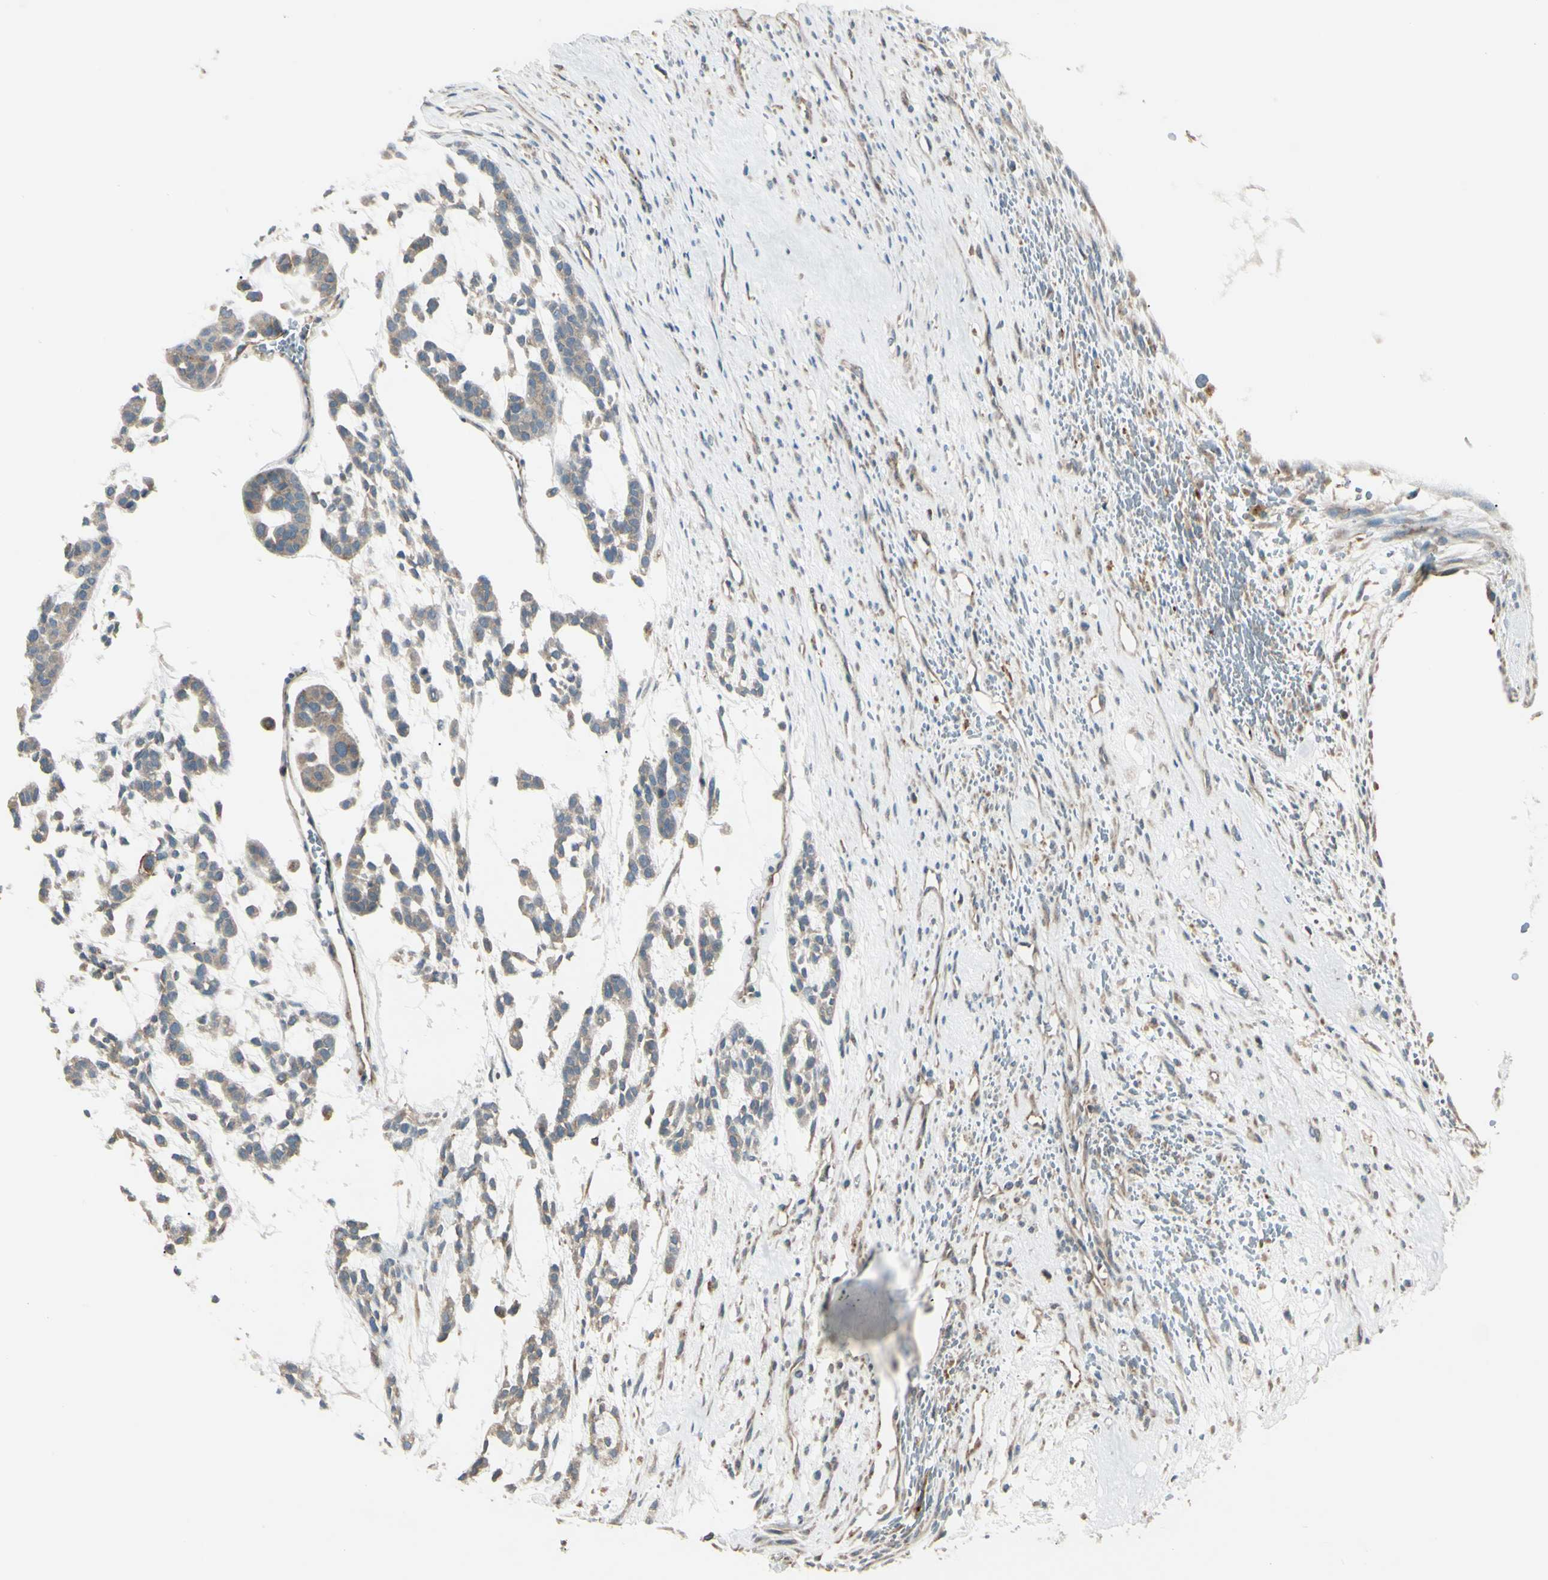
{"staining": {"intensity": "weak", "quantity": ">75%", "location": "cytoplasmic/membranous"}, "tissue": "head and neck cancer", "cell_type": "Tumor cells", "image_type": "cancer", "snomed": [{"axis": "morphology", "description": "Adenocarcinoma, NOS"}, {"axis": "morphology", "description": "Adenoma, NOS"}, {"axis": "topography", "description": "Head-Neck"}], "caption": "This is a histology image of immunohistochemistry (IHC) staining of head and neck cancer, which shows weak expression in the cytoplasmic/membranous of tumor cells.", "gene": "LMTK2", "patient": {"sex": "female", "age": 55}}